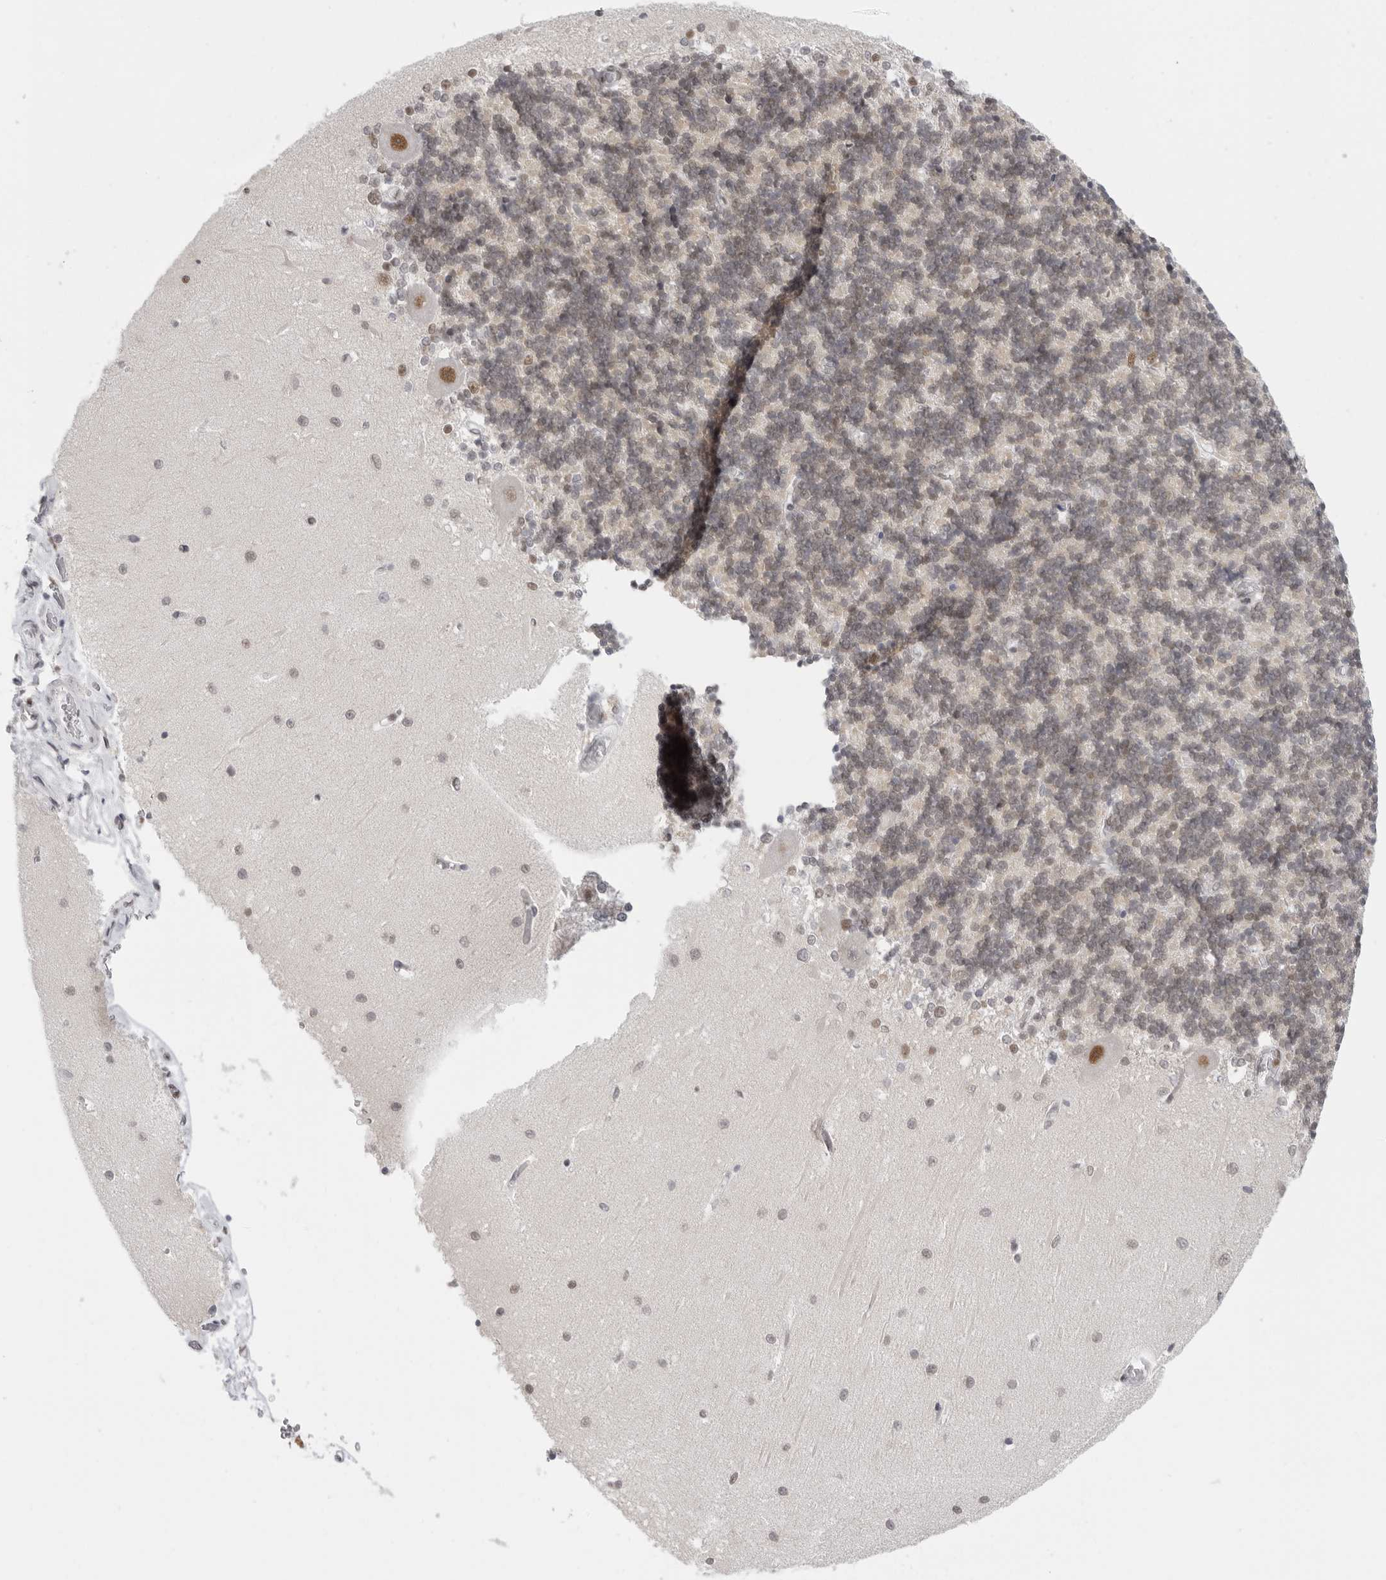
{"staining": {"intensity": "weak", "quantity": "25%-75%", "location": "cytoplasmic/membranous"}, "tissue": "cerebellum", "cell_type": "Cells in granular layer", "image_type": "normal", "snomed": [{"axis": "morphology", "description": "Normal tissue, NOS"}, {"axis": "topography", "description": "Cerebellum"}], "caption": "DAB immunohistochemical staining of normal cerebellum displays weak cytoplasmic/membranous protein positivity in about 25%-75% of cells in granular layer. (DAB IHC with brightfield microscopy, high magnification).", "gene": "RPA2", "patient": {"sex": "male", "age": 37}}